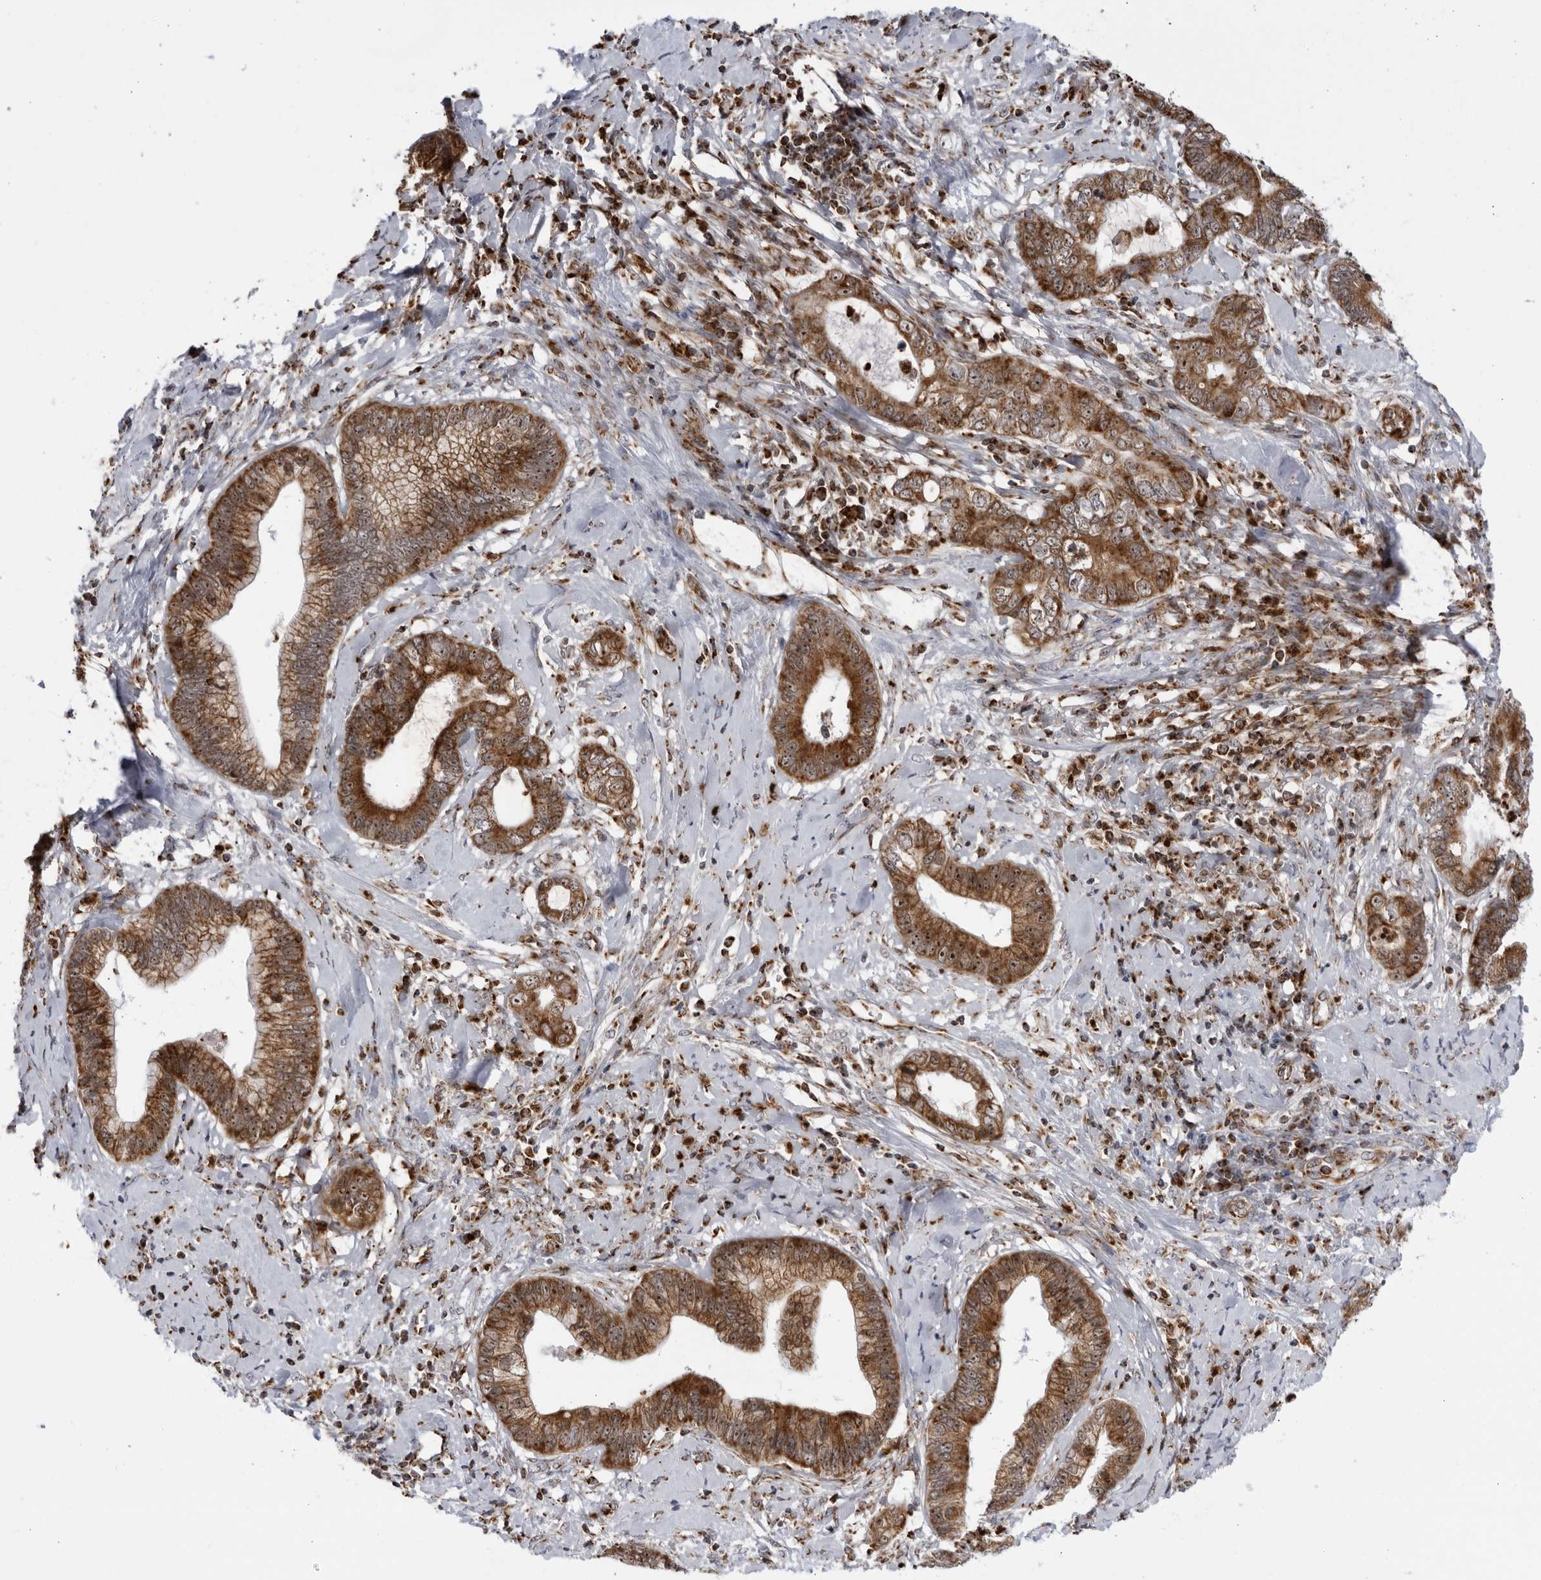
{"staining": {"intensity": "moderate", "quantity": ">75%", "location": "cytoplasmic/membranous,nuclear"}, "tissue": "cervical cancer", "cell_type": "Tumor cells", "image_type": "cancer", "snomed": [{"axis": "morphology", "description": "Adenocarcinoma, NOS"}, {"axis": "topography", "description": "Cervix"}], "caption": "A brown stain shows moderate cytoplasmic/membranous and nuclear expression of a protein in human cervical cancer (adenocarcinoma) tumor cells.", "gene": "RBM34", "patient": {"sex": "female", "age": 44}}